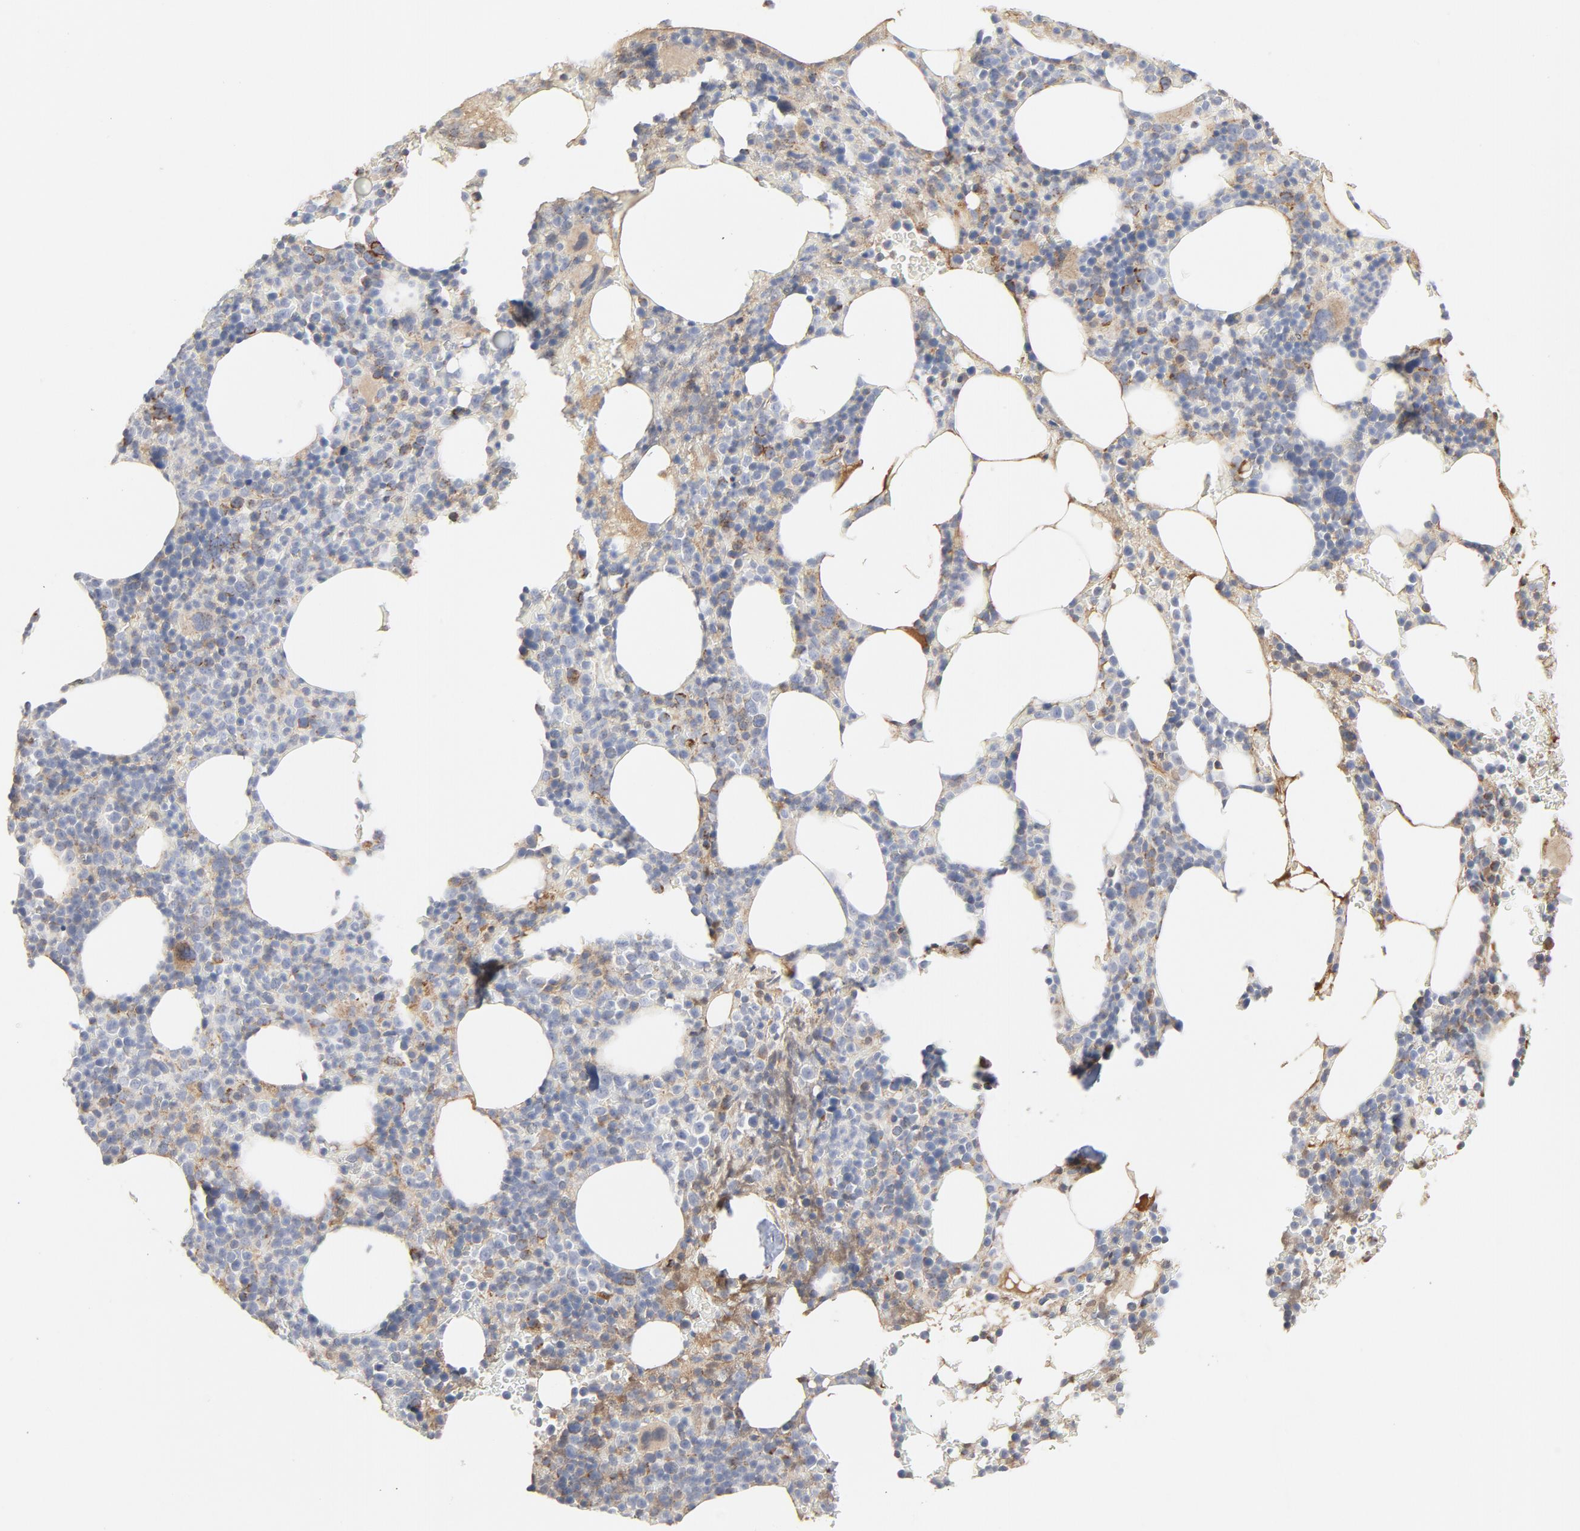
{"staining": {"intensity": "moderate", "quantity": "<25%", "location": "cytoplasmic/membranous"}, "tissue": "bone marrow", "cell_type": "Hematopoietic cells", "image_type": "normal", "snomed": [{"axis": "morphology", "description": "Normal tissue, NOS"}, {"axis": "topography", "description": "Bone marrow"}], "caption": "Immunohistochemical staining of normal bone marrow reveals low levels of moderate cytoplasmic/membranous expression in about <25% of hematopoietic cells.", "gene": "PCNX4", "patient": {"sex": "female", "age": 66}}